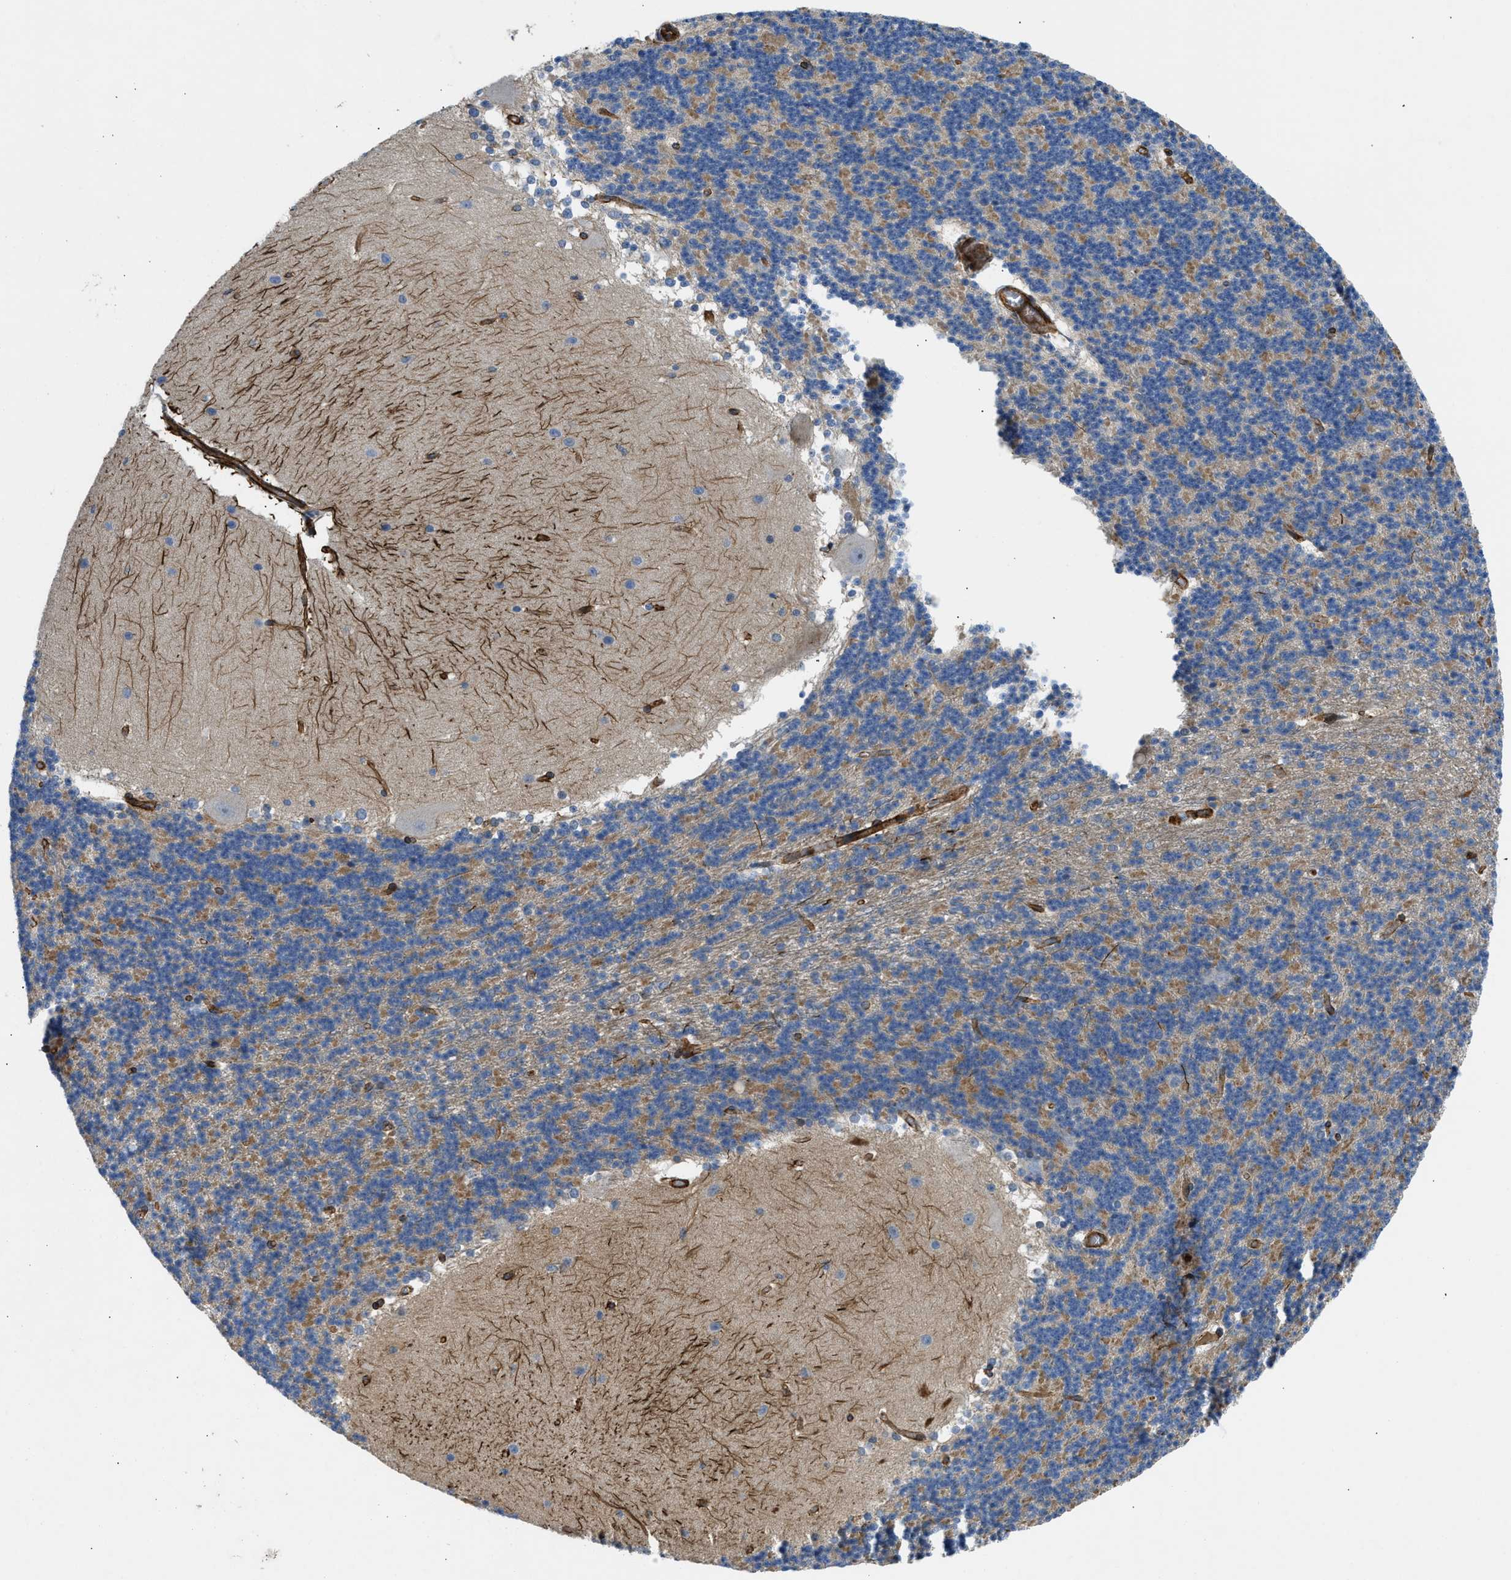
{"staining": {"intensity": "moderate", "quantity": "<25%", "location": "cytoplasmic/membranous"}, "tissue": "cerebellum", "cell_type": "Cells in granular layer", "image_type": "normal", "snomed": [{"axis": "morphology", "description": "Normal tissue, NOS"}, {"axis": "topography", "description": "Cerebellum"}], "caption": "Normal cerebellum reveals moderate cytoplasmic/membranous expression in about <25% of cells in granular layer, visualized by immunohistochemistry. (Stains: DAB (3,3'-diaminobenzidine) in brown, nuclei in blue, Microscopy: brightfield microscopy at high magnification).", "gene": "NYNRIN", "patient": {"sex": "female", "age": 19}}